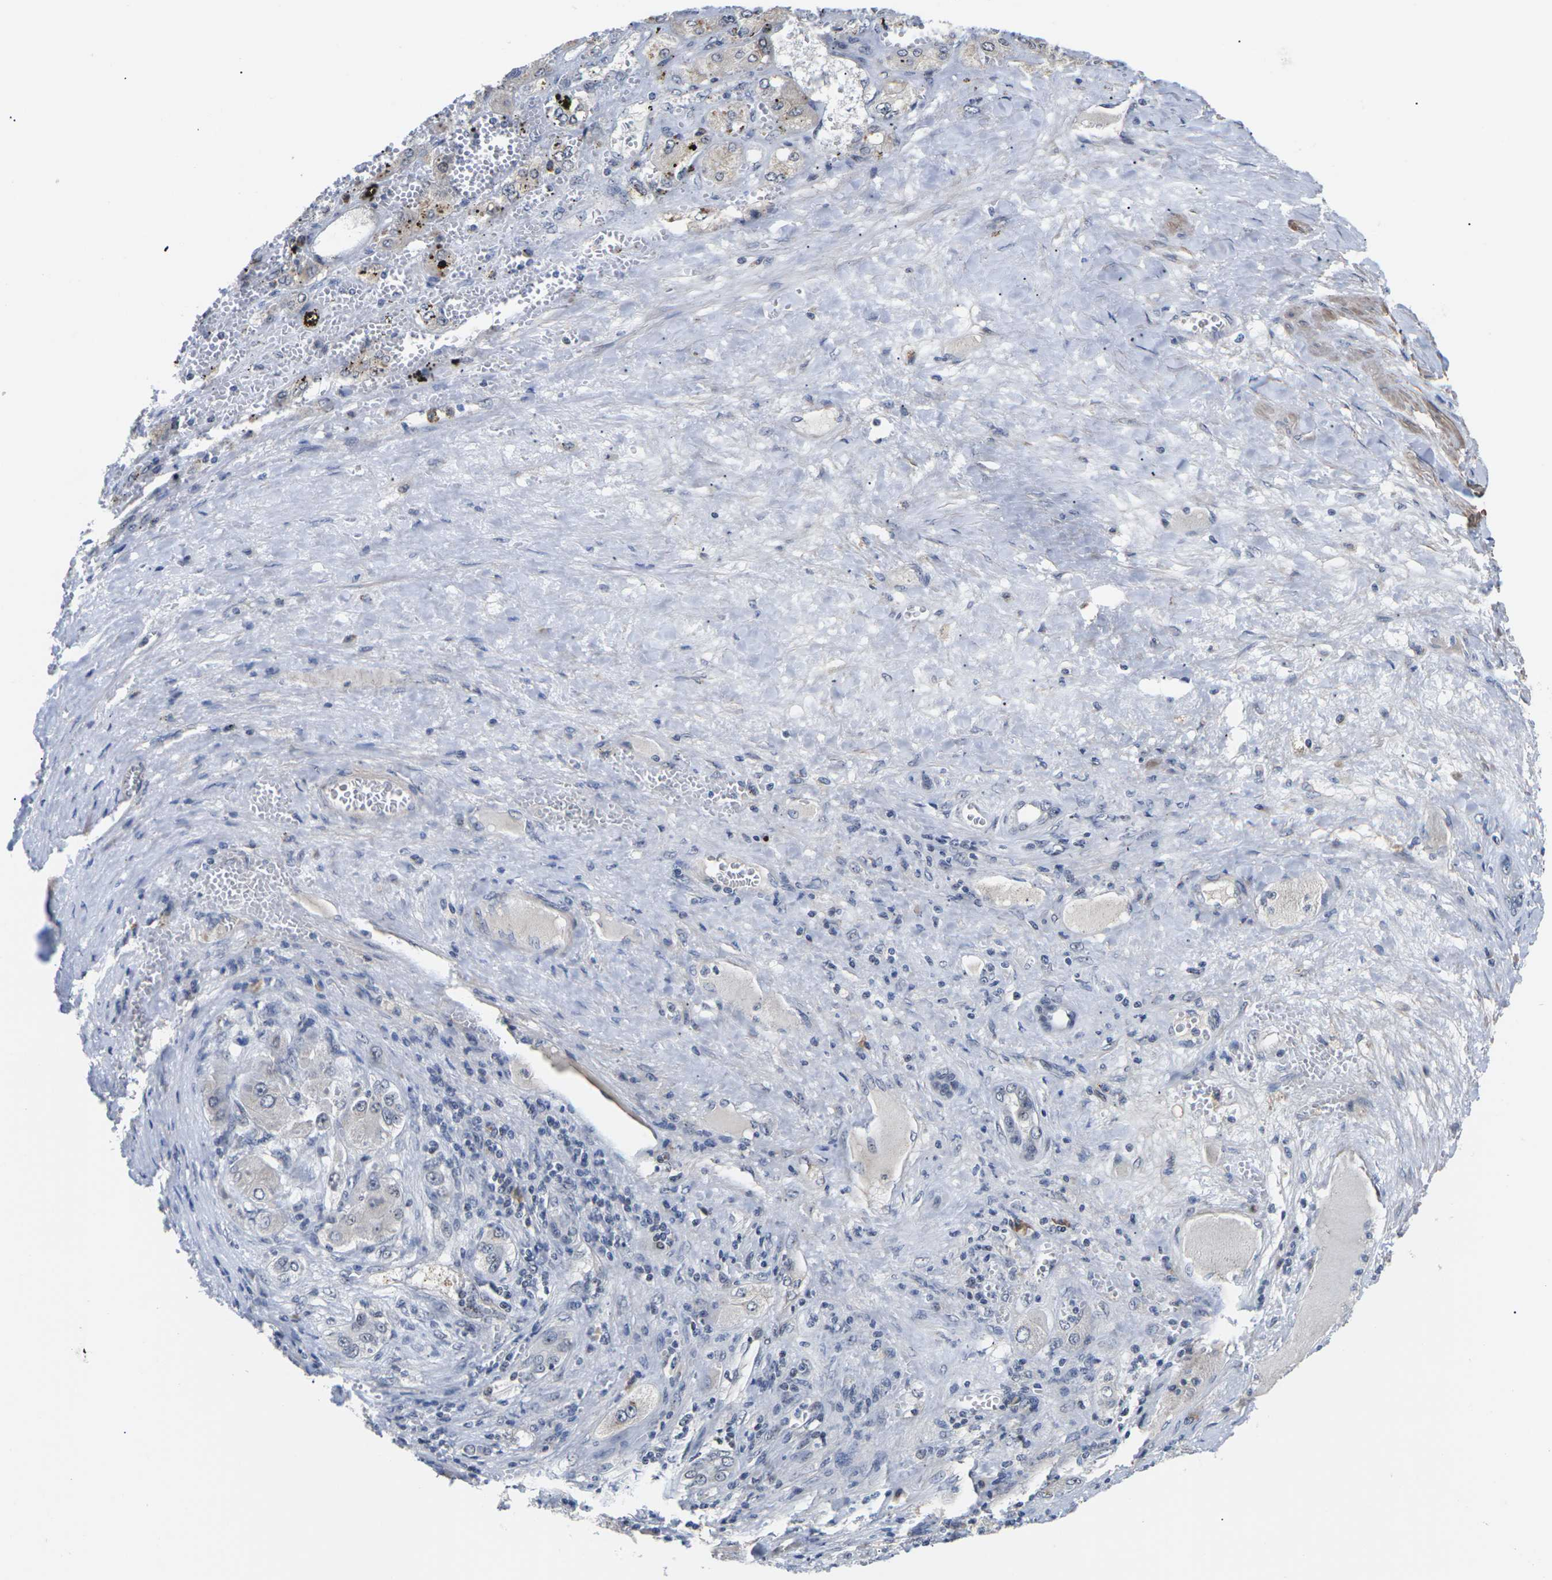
{"staining": {"intensity": "weak", "quantity": "<25%", "location": "nuclear"}, "tissue": "liver cancer", "cell_type": "Tumor cells", "image_type": "cancer", "snomed": [{"axis": "morphology", "description": "Carcinoma, Hepatocellular, NOS"}, {"axis": "topography", "description": "Liver"}], "caption": "A high-resolution micrograph shows IHC staining of hepatocellular carcinoma (liver), which demonstrates no significant staining in tumor cells. (DAB immunohistochemistry (IHC), high magnification).", "gene": "ST6GAL2", "patient": {"sex": "female", "age": 73}}